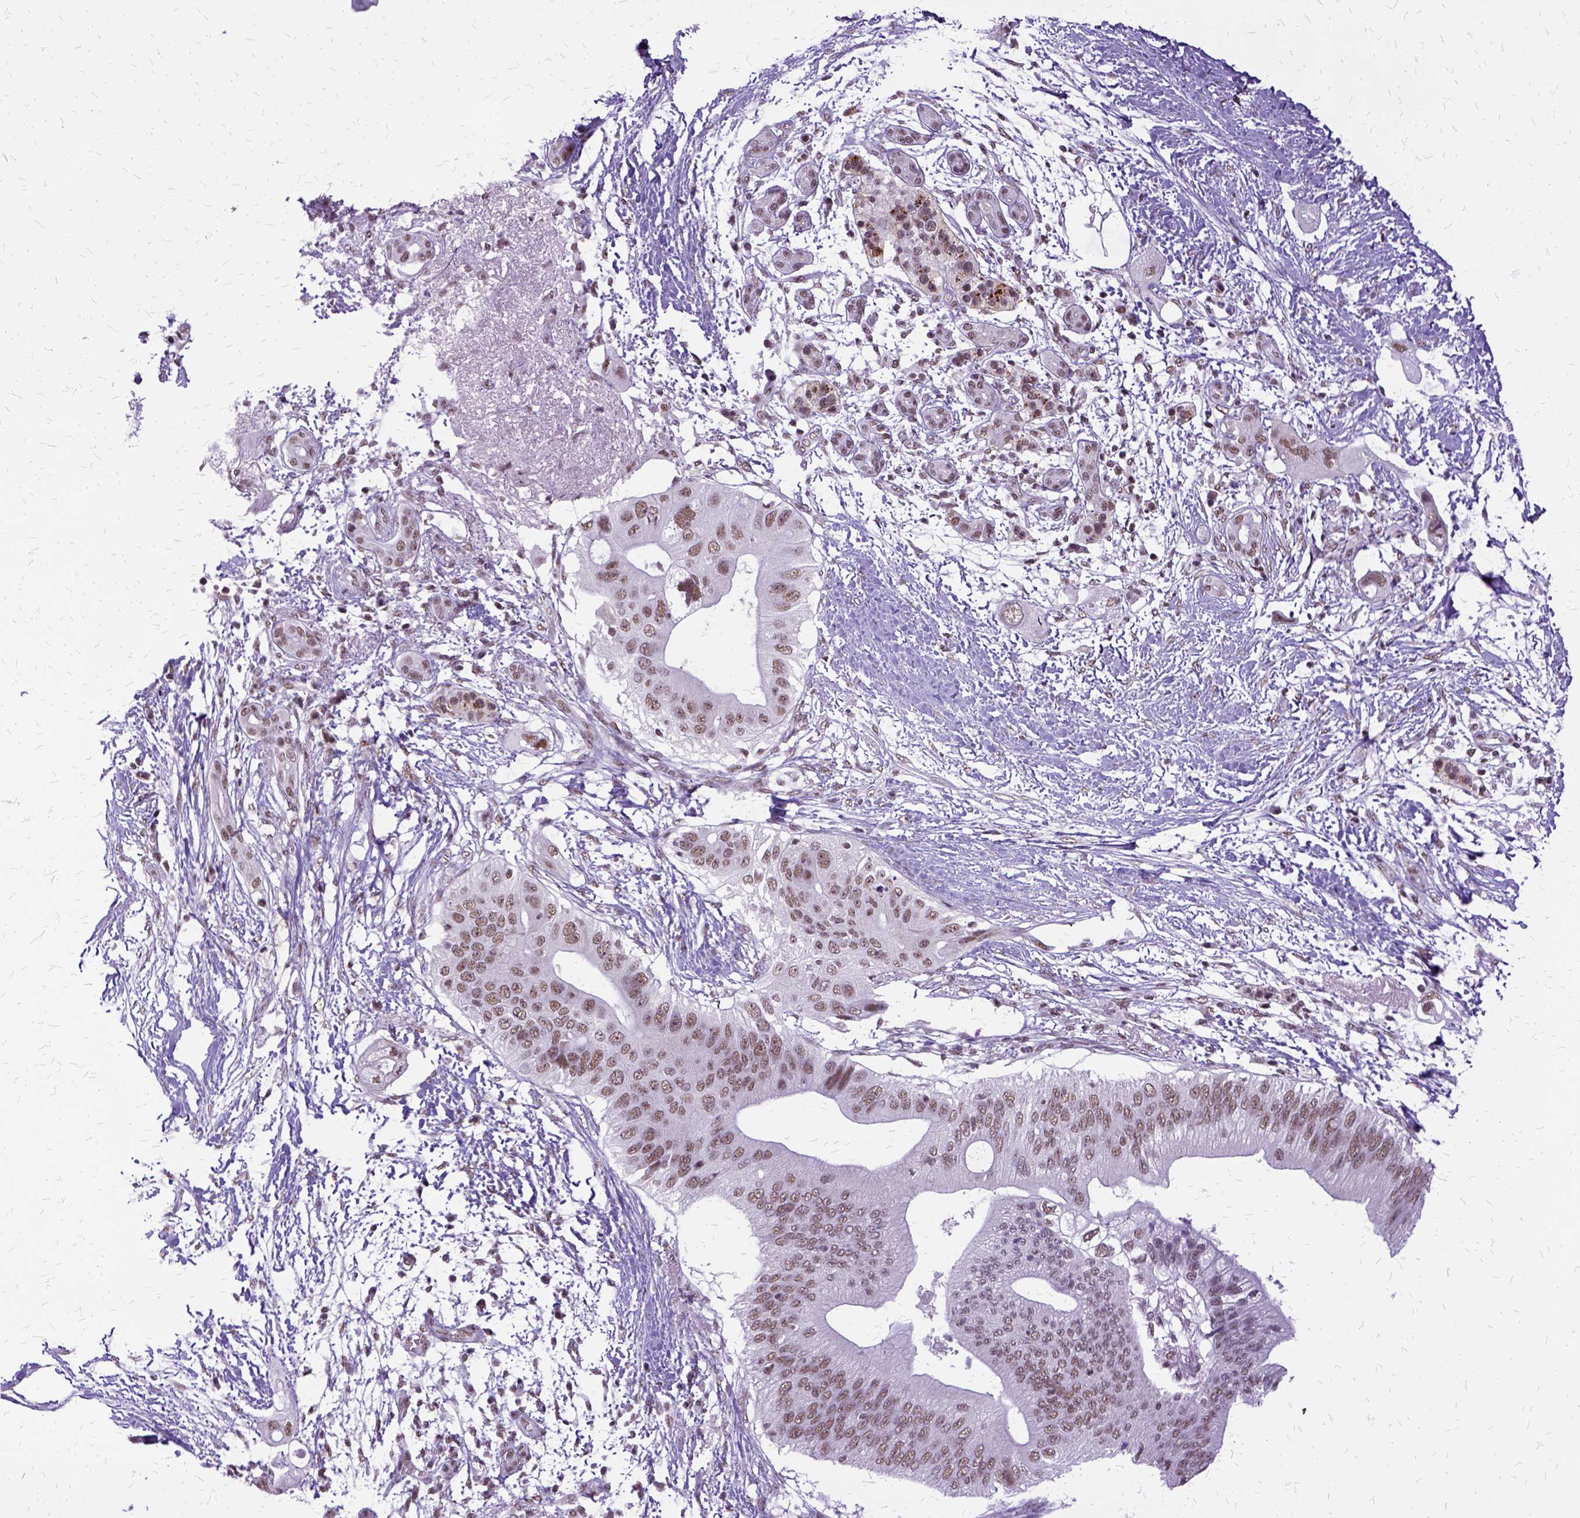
{"staining": {"intensity": "moderate", "quantity": "<25%", "location": "nuclear"}, "tissue": "pancreatic cancer", "cell_type": "Tumor cells", "image_type": "cancer", "snomed": [{"axis": "morphology", "description": "Adenocarcinoma, NOS"}, {"axis": "topography", "description": "Pancreas"}], "caption": "DAB (3,3'-diaminobenzidine) immunohistochemical staining of pancreatic cancer demonstrates moderate nuclear protein expression in approximately <25% of tumor cells. (DAB (3,3'-diaminobenzidine) IHC, brown staining for protein, blue staining for nuclei).", "gene": "SETD1A", "patient": {"sex": "female", "age": 72}}